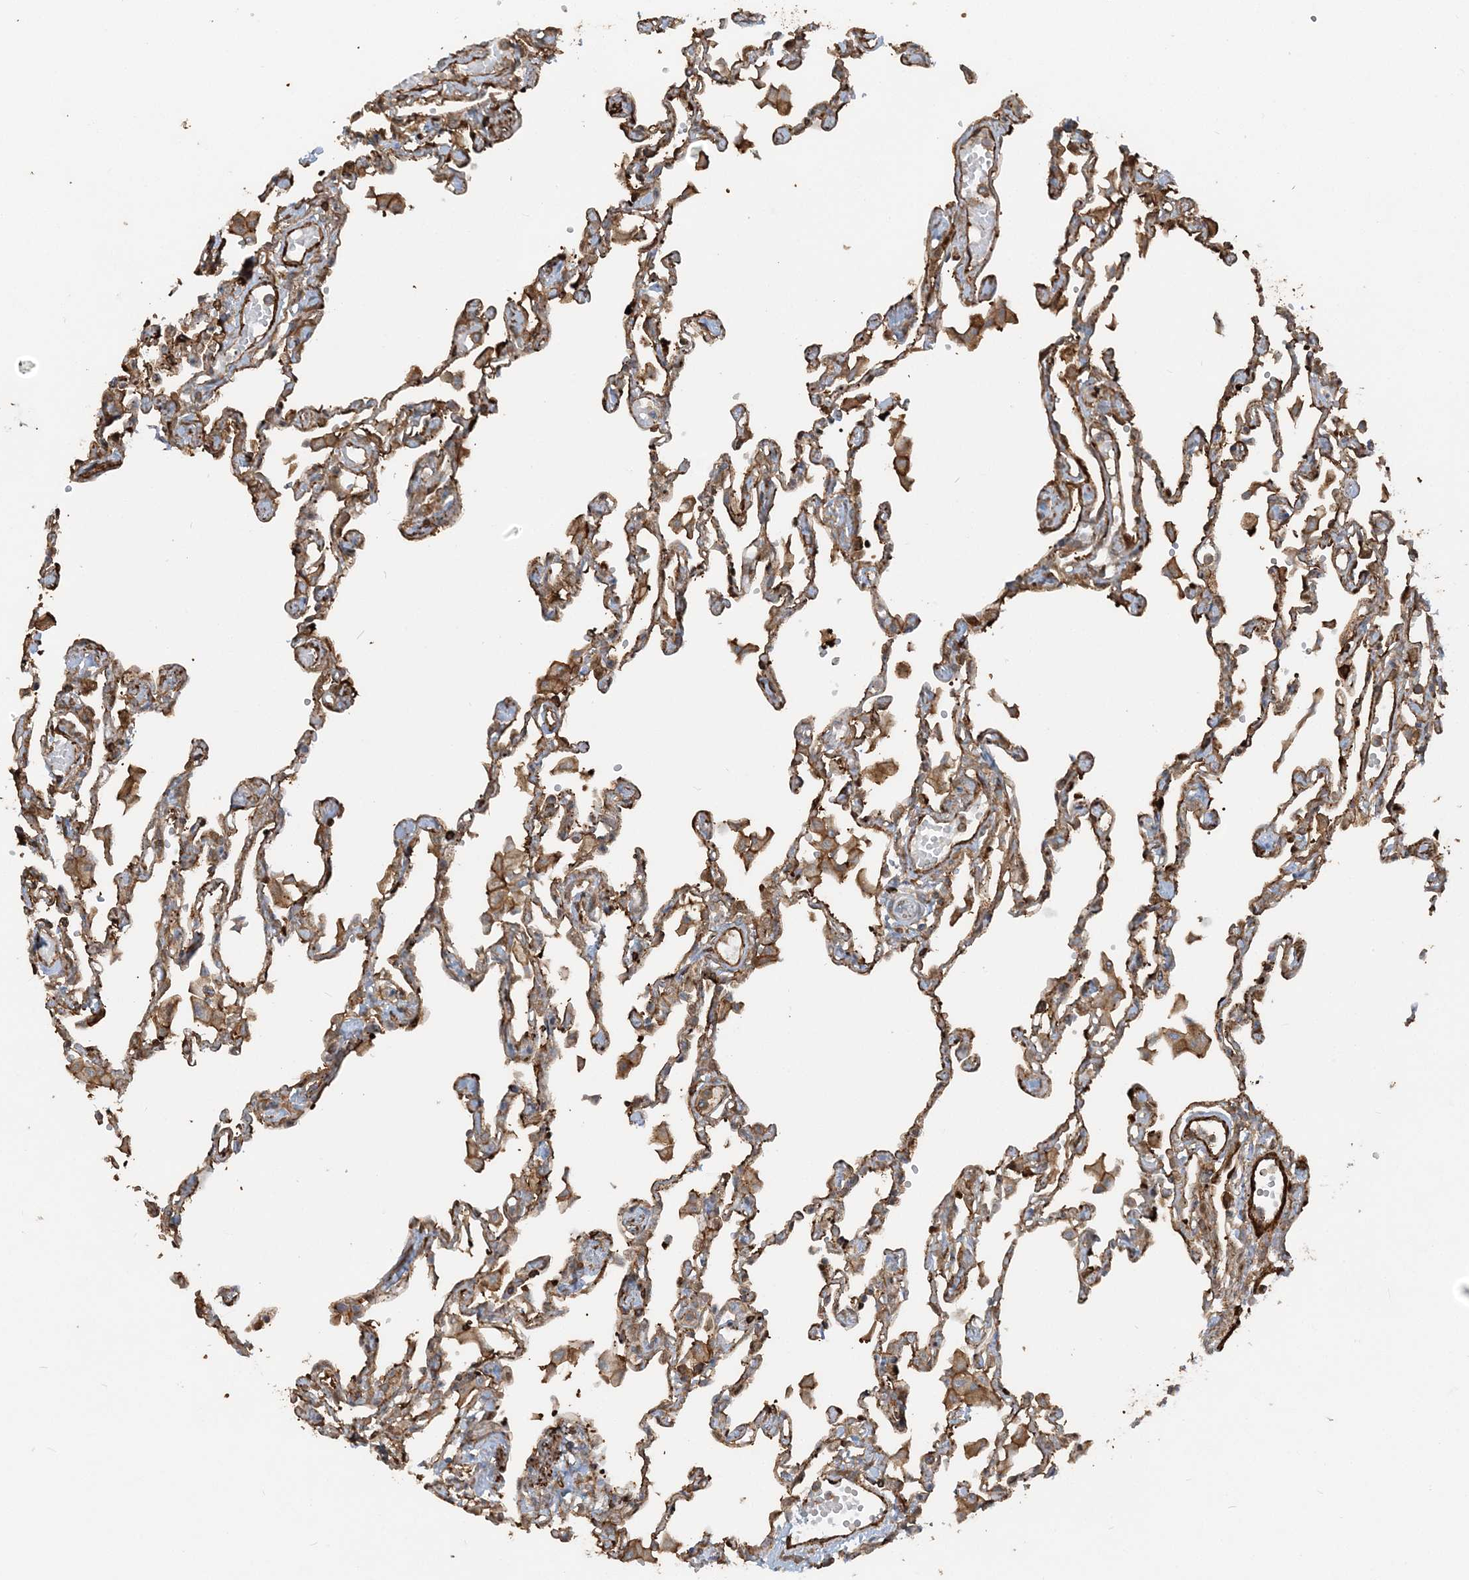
{"staining": {"intensity": "moderate", "quantity": ">75%", "location": "cytoplasmic/membranous"}, "tissue": "lung", "cell_type": "Alveolar cells", "image_type": "normal", "snomed": [{"axis": "morphology", "description": "Normal tissue, NOS"}, {"axis": "topography", "description": "Bronchus"}, {"axis": "topography", "description": "Lung"}], "caption": "The histopathology image exhibits staining of benign lung, revealing moderate cytoplasmic/membranous protein expression (brown color) within alveolar cells. The staining is performed using DAB (3,3'-diaminobenzidine) brown chromogen to label protein expression. The nuclei are counter-stained blue using hematoxylin.", "gene": "DSTN", "patient": {"sex": "female", "age": 49}}